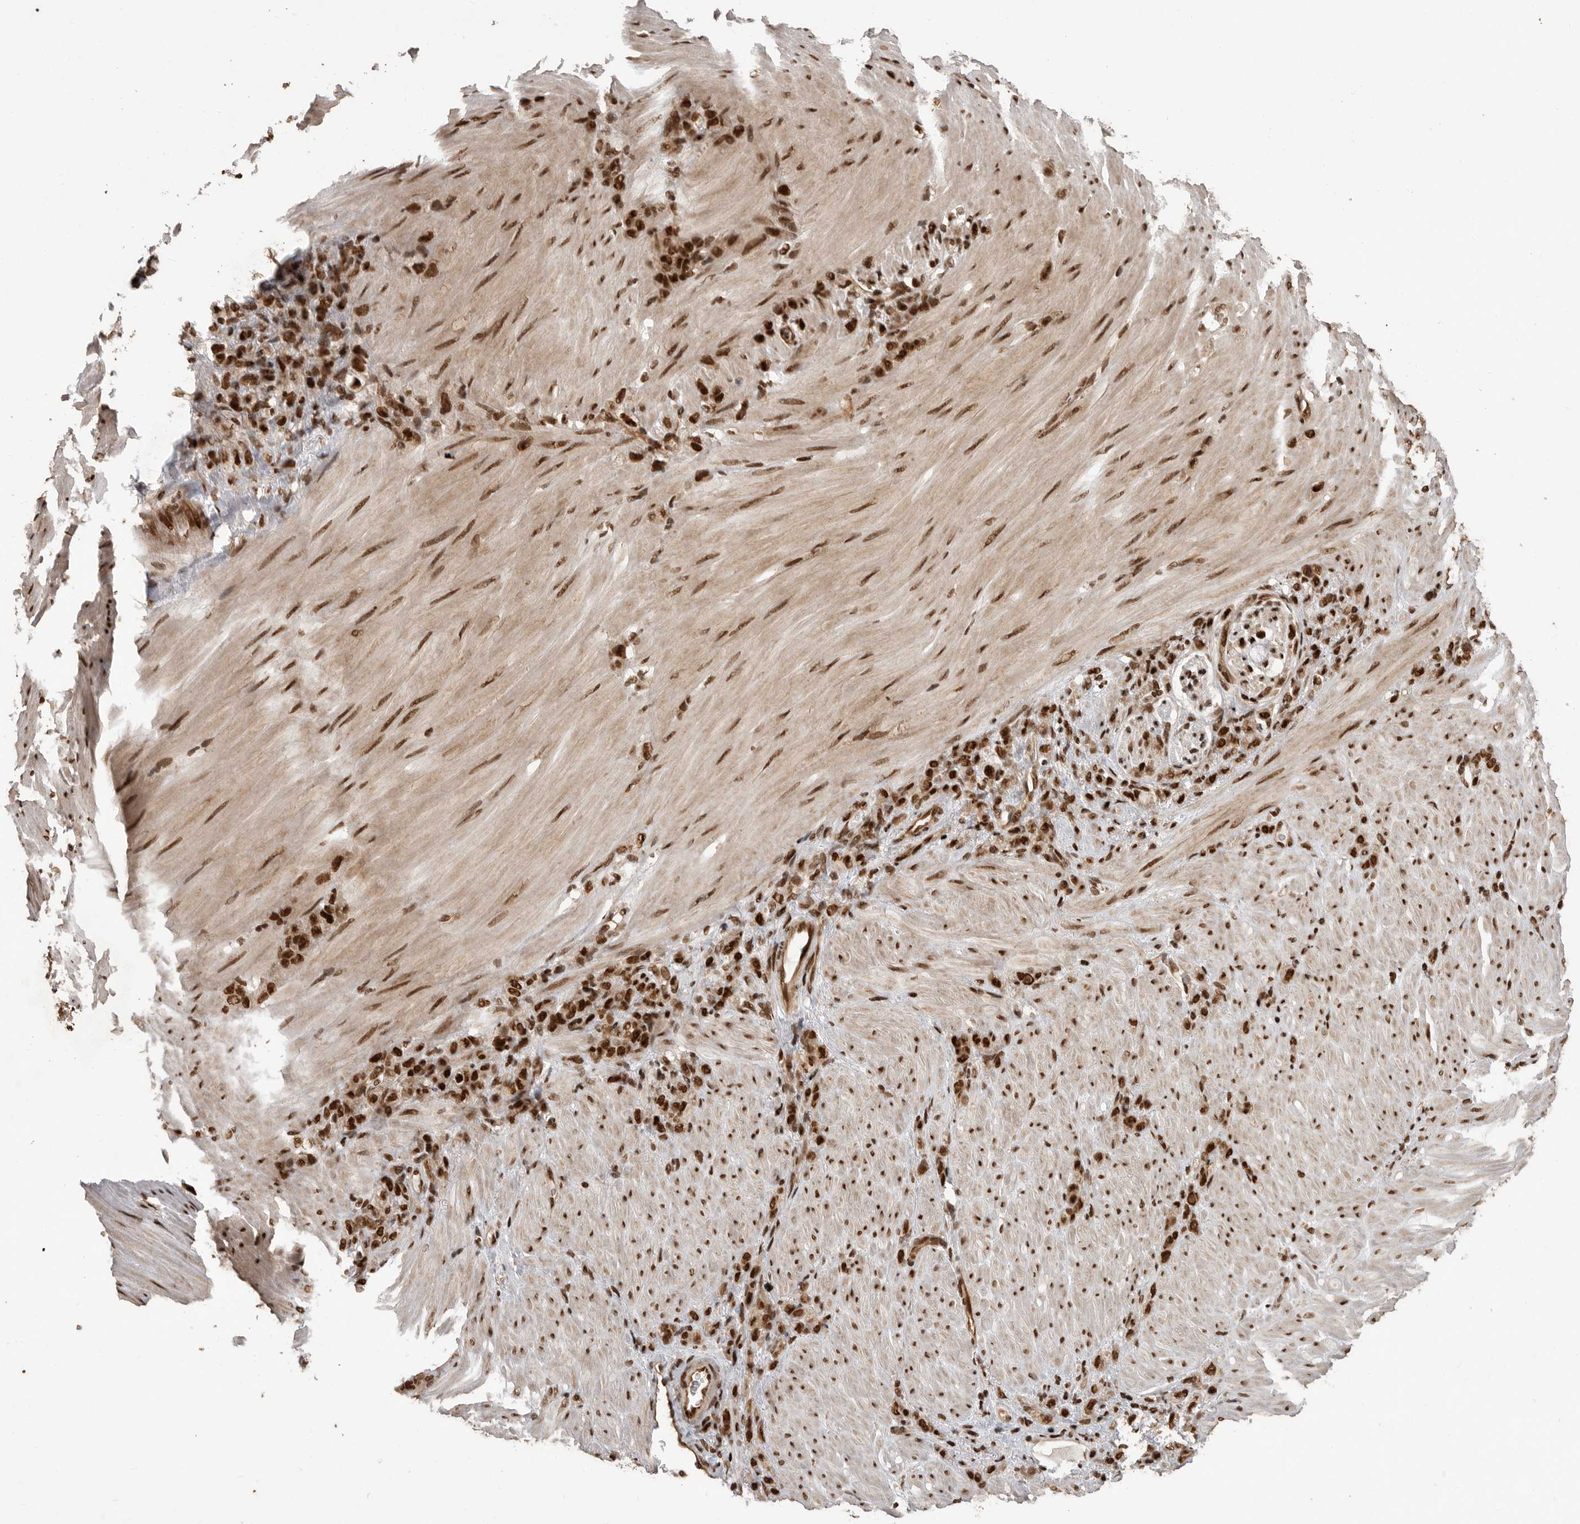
{"staining": {"intensity": "strong", "quantity": ">75%", "location": "nuclear"}, "tissue": "stomach cancer", "cell_type": "Tumor cells", "image_type": "cancer", "snomed": [{"axis": "morphology", "description": "Normal tissue, NOS"}, {"axis": "morphology", "description": "Adenocarcinoma, NOS"}, {"axis": "topography", "description": "Stomach"}], "caption": "A high amount of strong nuclear staining is identified in approximately >75% of tumor cells in stomach adenocarcinoma tissue. (DAB IHC with brightfield microscopy, high magnification).", "gene": "PPP1R8", "patient": {"sex": "male", "age": 82}}